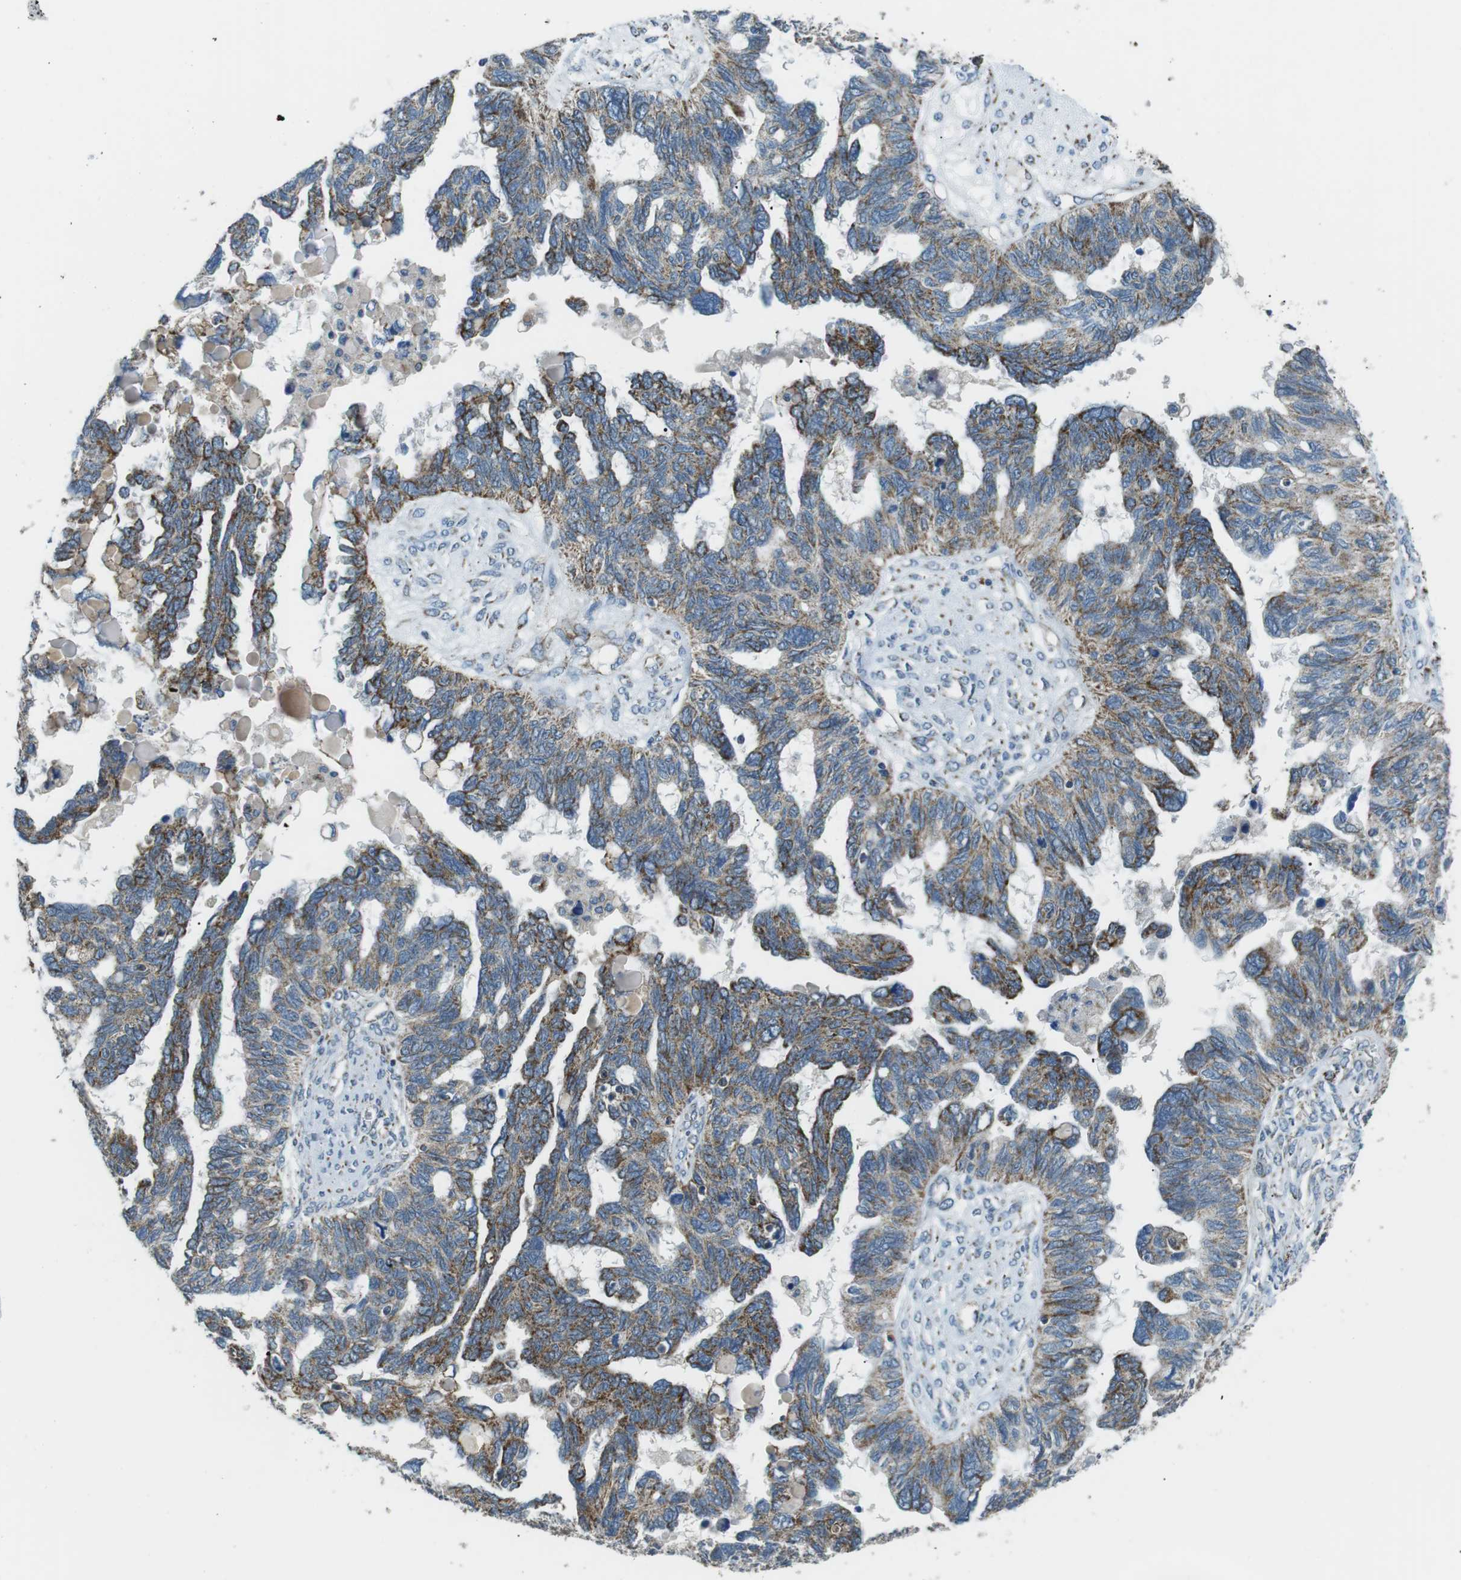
{"staining": {"intensity": "moderate", "quantity": ">75%", "location": "cytoplasmic/membranous"}, "tissue": "ovarian cancer", "cell_type": "Tumor cells", "image_type": "cancer", "snomed": [{"axis": "morphology", "description": "Cystadenocarcinoma, serous, NOS"}, {"axis": "topography", "description": "Ovary"}], "caption": "Approximately >75% of tumor cells in human ovarian cancer (serous cystadenocarcinoma) reveal moderate cytoplasmic/membranous protein positivity as visualized by brown immunohistochemical staining.", "gene": "BACE1", "patient": {"sex": "female", "age": 79}}